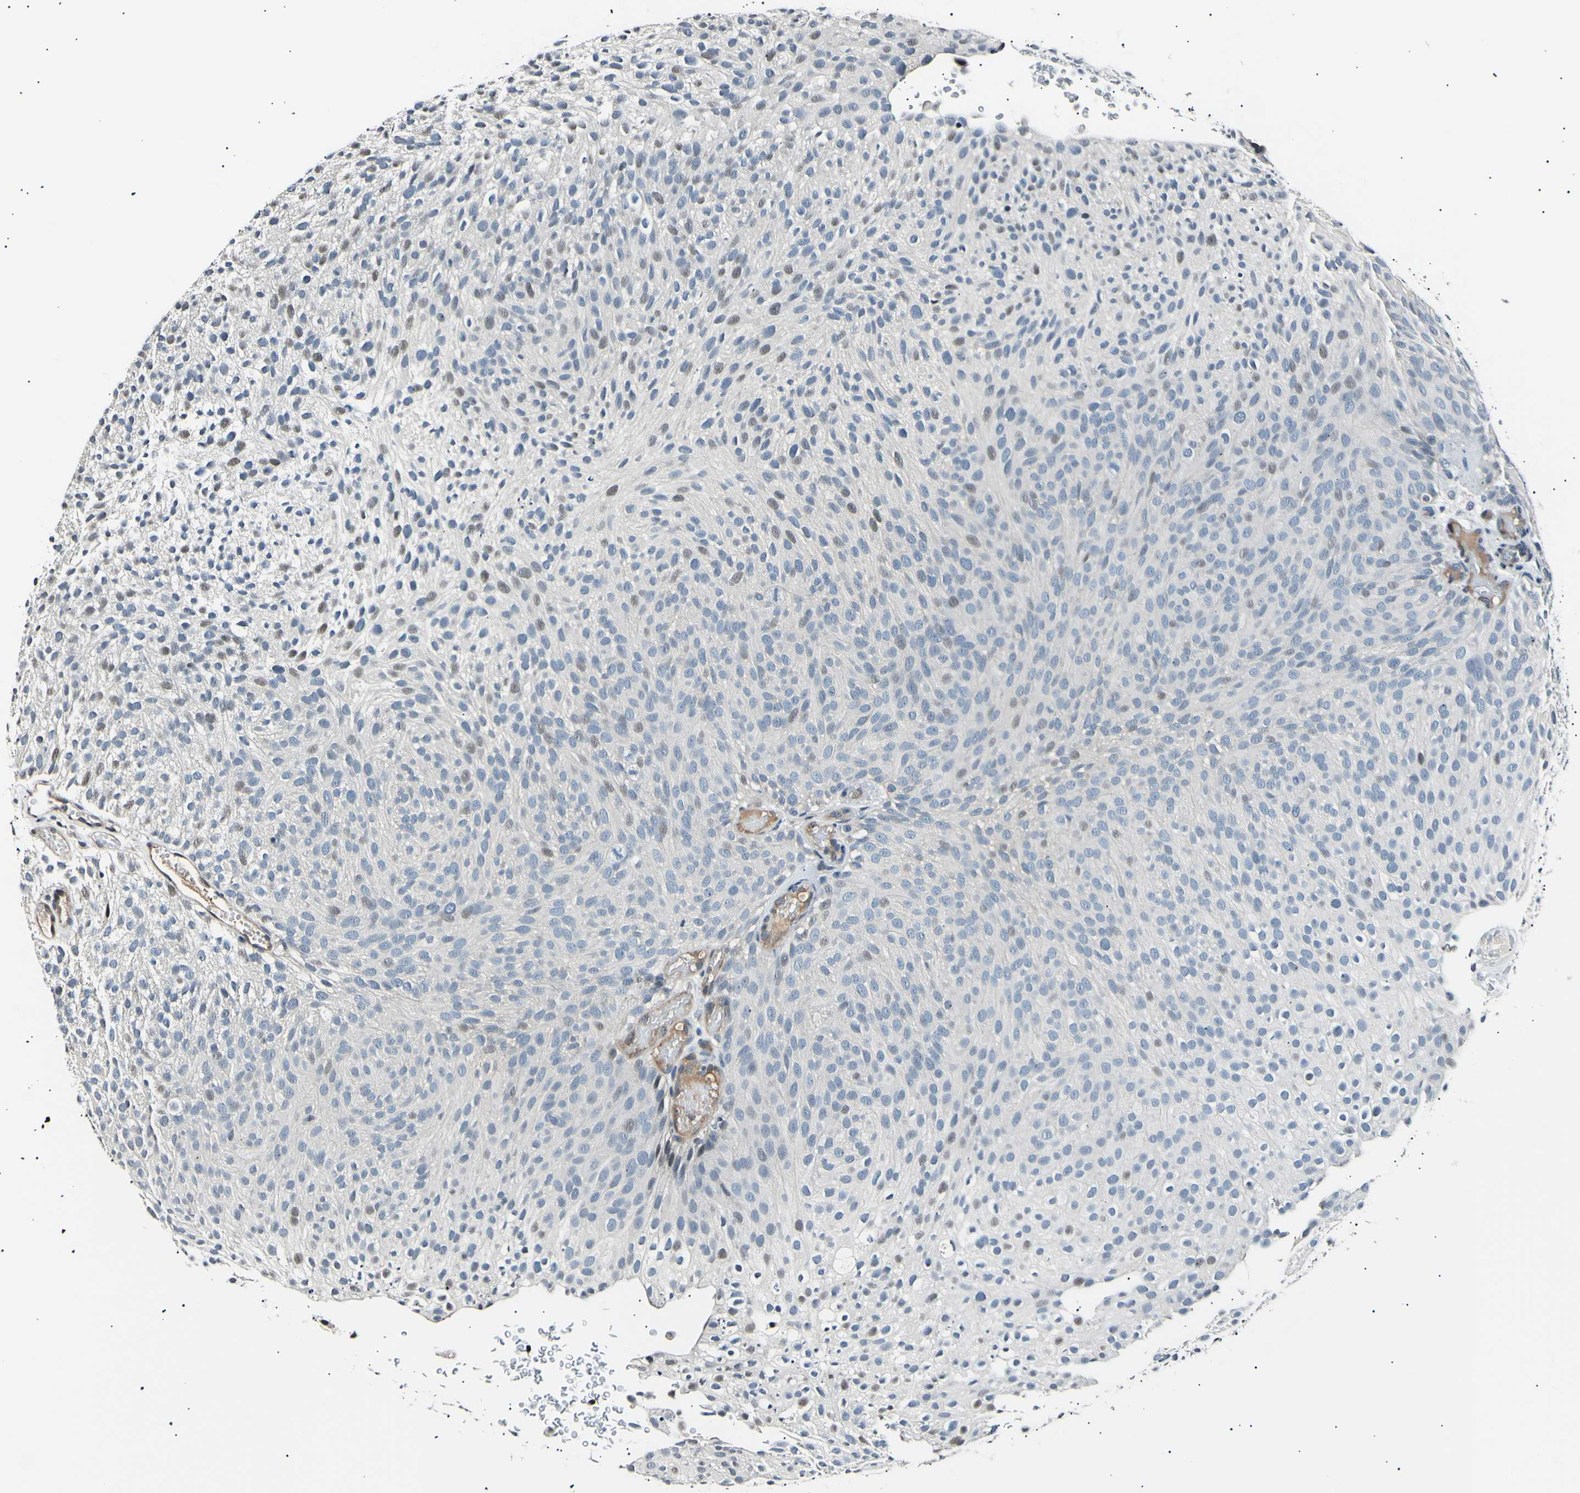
{"staining": {"intensity": "weak", "quantity": "<25%", "location": "nuclear"}, "tissue": "urothelial cancer", "cell_type": "Tumor cells", "image_type": "cancer", "snomed": [{"axis": "morphology", "description": "Urothelial carcinoma, Low grade"}, {"axis": "topography", "description": "Urinary bladder"}], "caption": "Immunohistochemistry (IHC) micrograph of human urothelial cancer stained for a protein (brown), which exhibits no staining in tumor cells.", "gene": "AK1", "patient": {"sex": "male", "age": 78}}